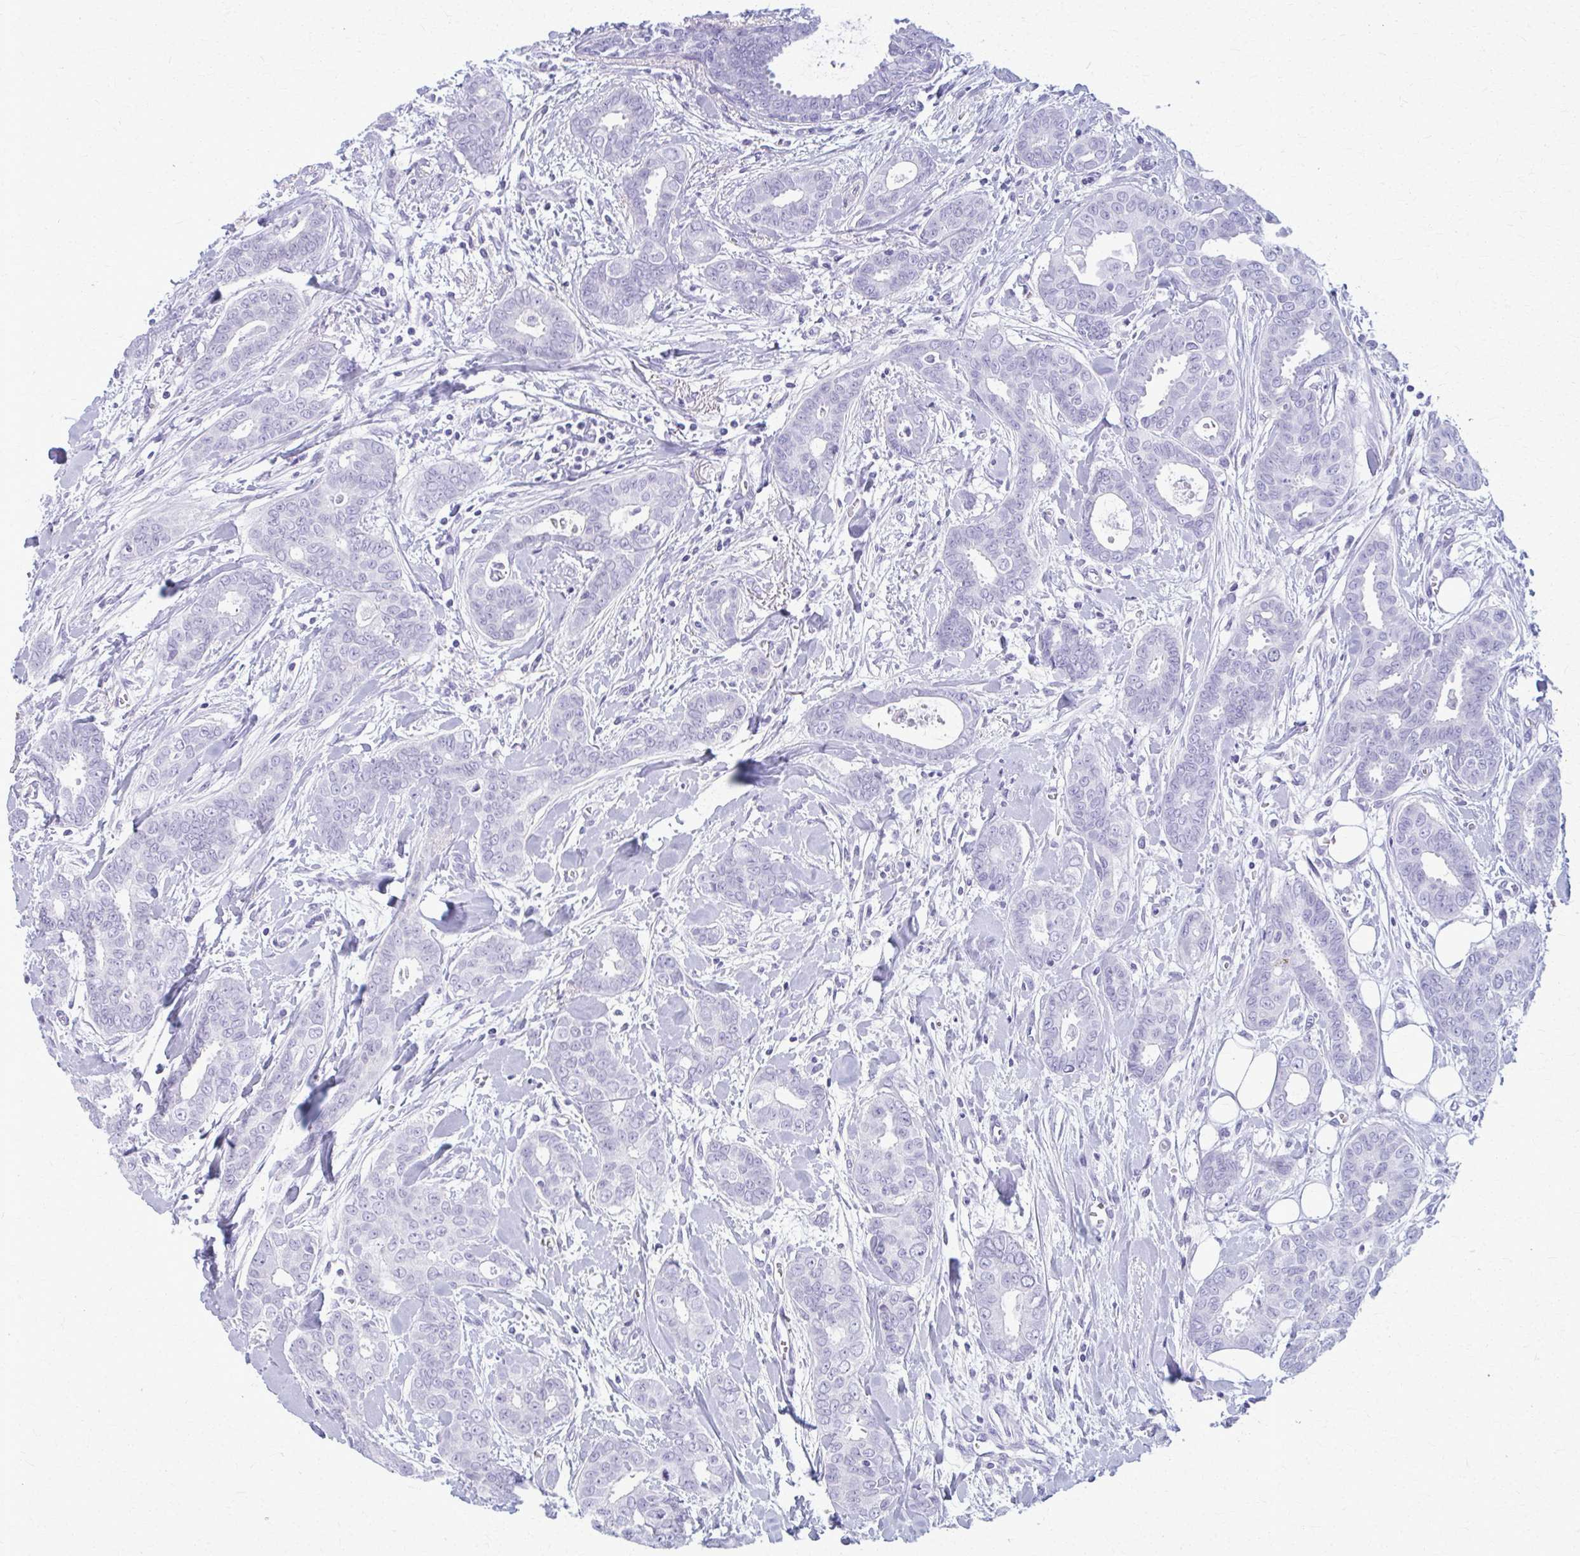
{"staining": {"intensity": "negative", "quantity": "none", "location": "none"}, "tissue": "breast cancer", "cell_type": "Tumor cells", "image_type": "cancer", "snomed": [{"axis": "morphology", "description": "Duct carcinoma"}, {"axis": "topography", "description": "Breast"}], "caption": "IHC of breast invasive ductal carcinoma shows no expression in tumor cells.", "gene": "ACSM2B", "patient": {"sex": "female", "age": 45}}